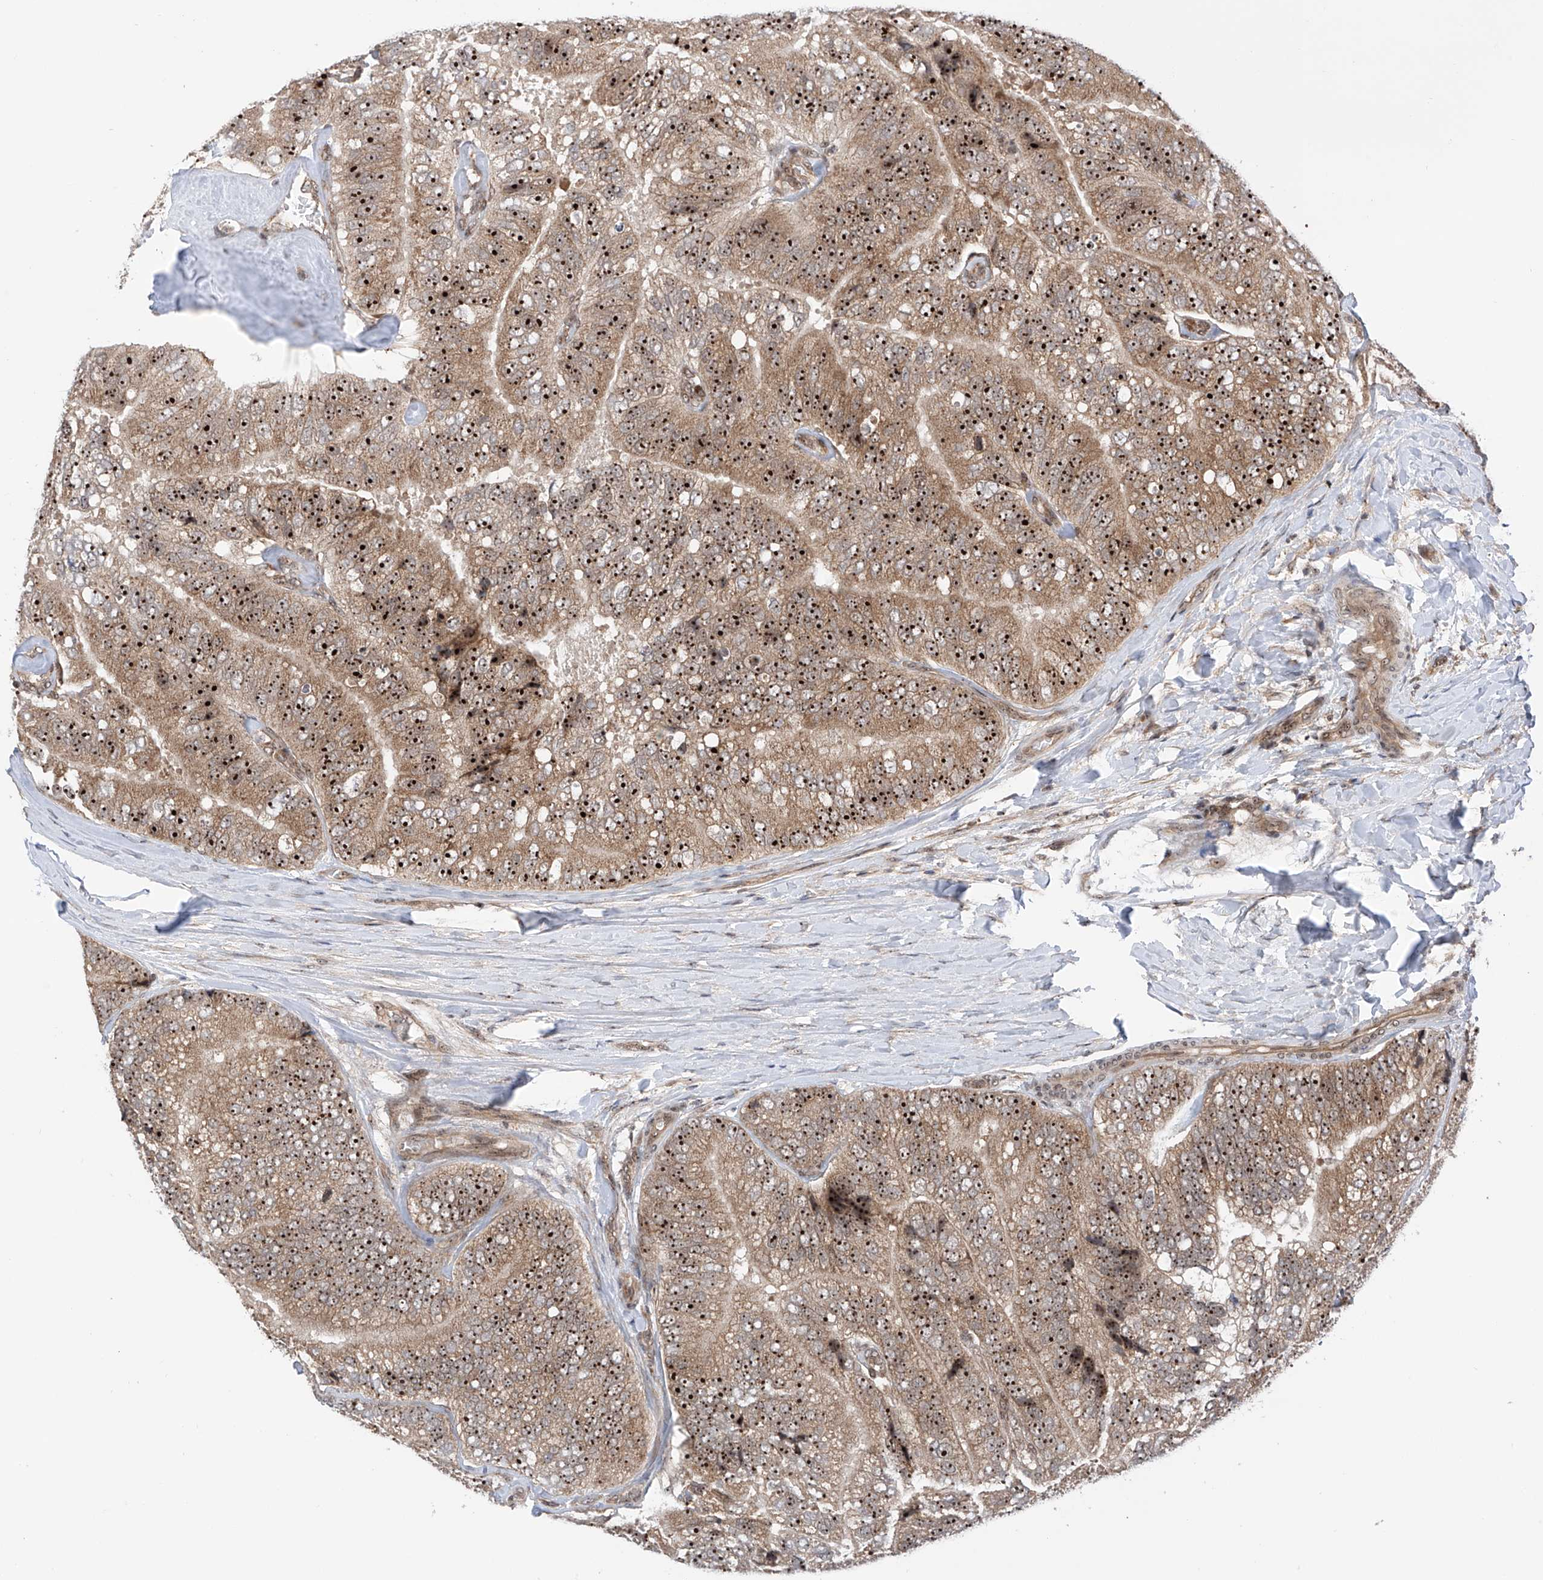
{"staining": {"intensity": "strong", "quantity": ">75%", "location": "cytoplasmic/membranous,nuclear"}, "tissue": "prostate cancer", "cell_type": "Tumor cells", "image_type": "cancer", "snomed": [{"axis": "morphology", "description": "Adenocarcinoma, High grade"}, {"axis": "topography", "description": "Prostate"}], "caption": "Human prostate cancer stained for a protein (brown) reveals strong cytoplasmic/membranous and nuclear positive positivity in approximately >75% of tumor cells.", "gene": "C1orf131", "patient": {"sex": "male", "age": 70}}